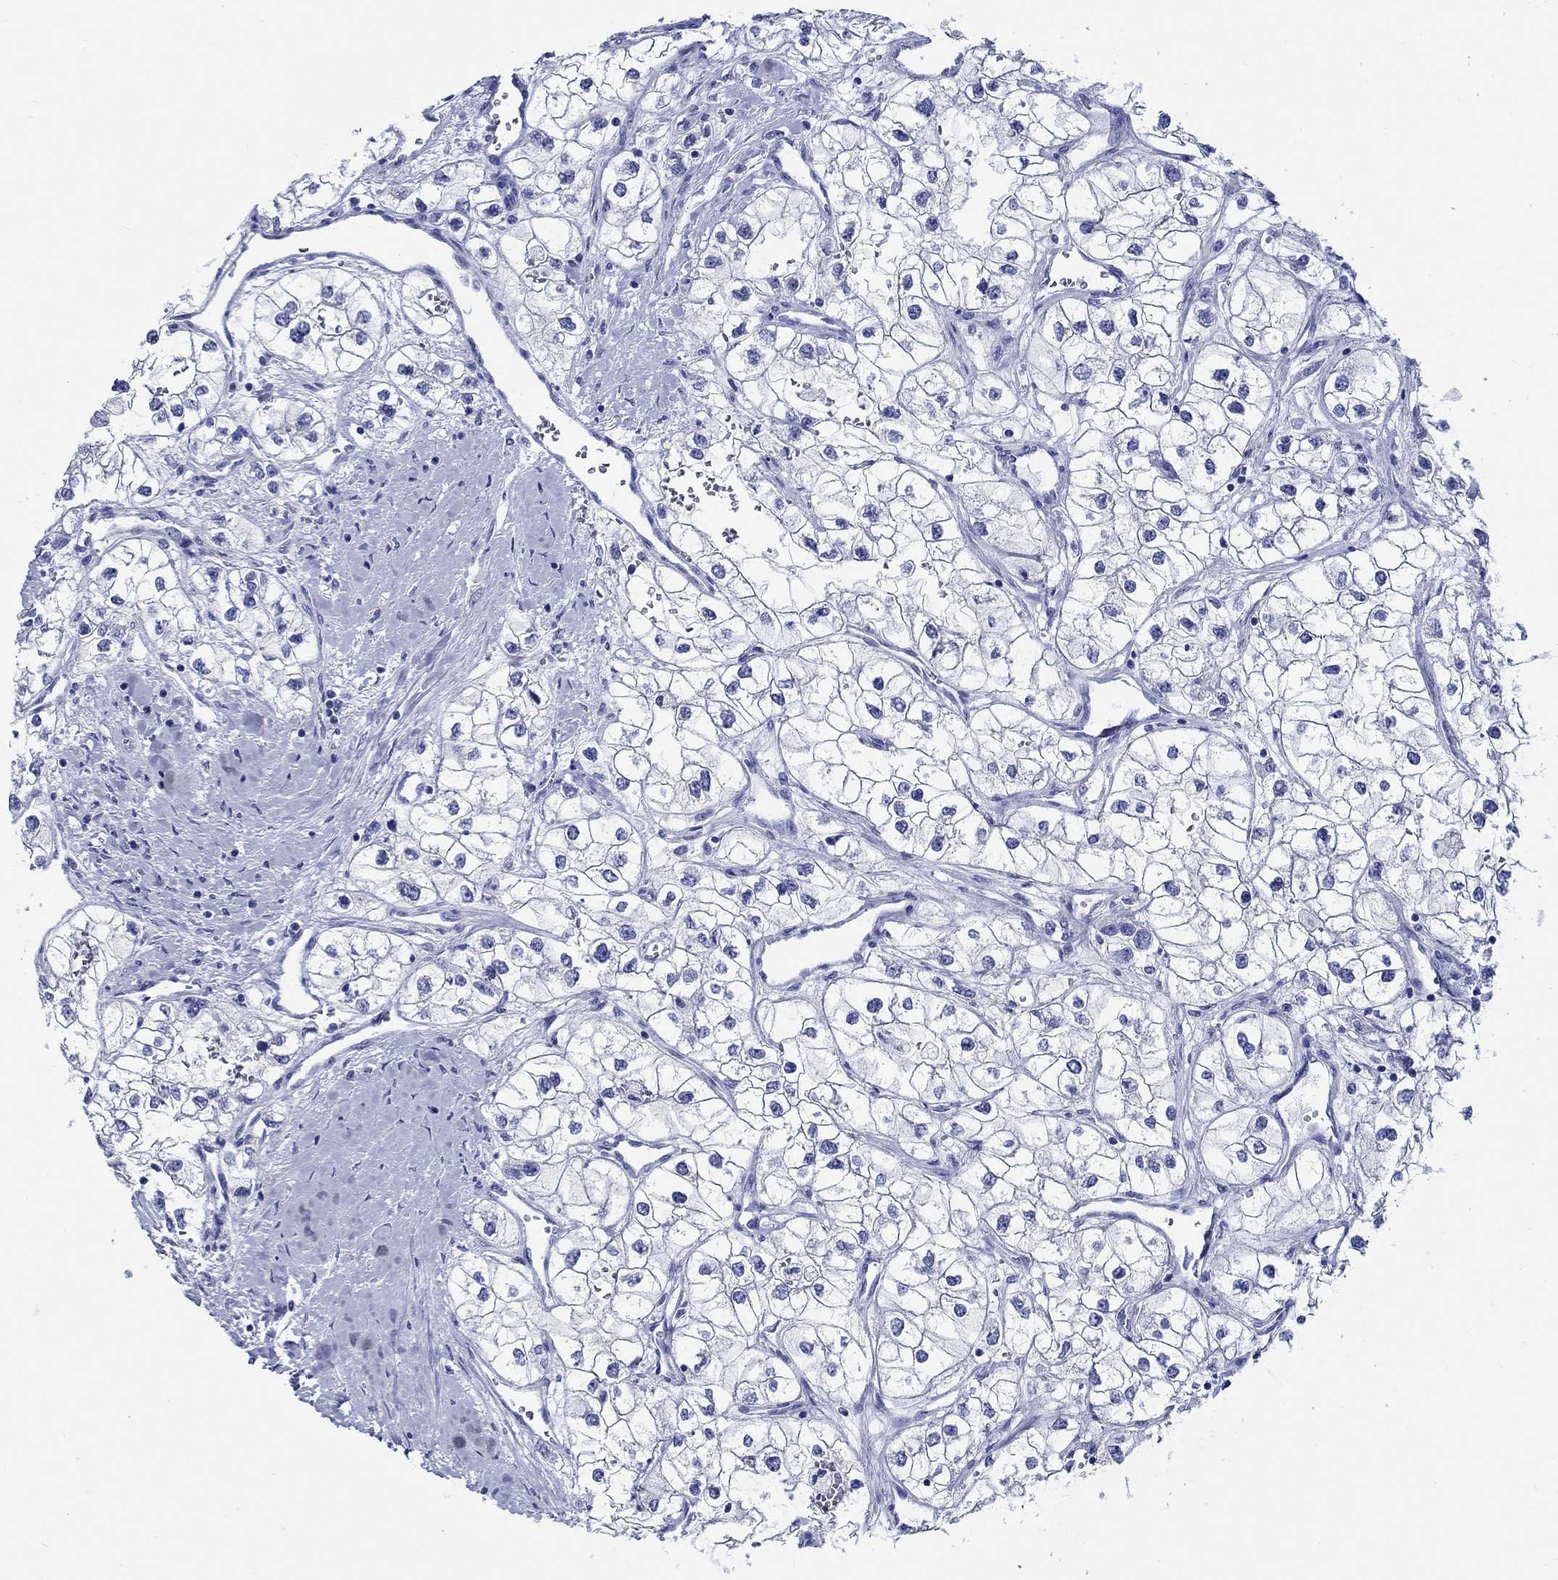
{"staining": {"intensity": "negative", "quantity": "none", "location": "none"}, "tissue": "renal cancer", "cell_type": "Tumor cells", "image_type": "cancer", "snomed": [{"axis": "morphology", "description": "Adenocarcinoma, NOS"}, {"axis": "topography", "description": "Kidney"}], "caption": "Image shows no protein positivity in tumor cells of adenocarcinoma (renal) tissue. (DAB (3,3'-diaminobenzidine) immunohistochemistry visualized using brightfield microscopy, high magnification).", "gene": "RD3L", "patient": {"sex": "male", "age": 59}}